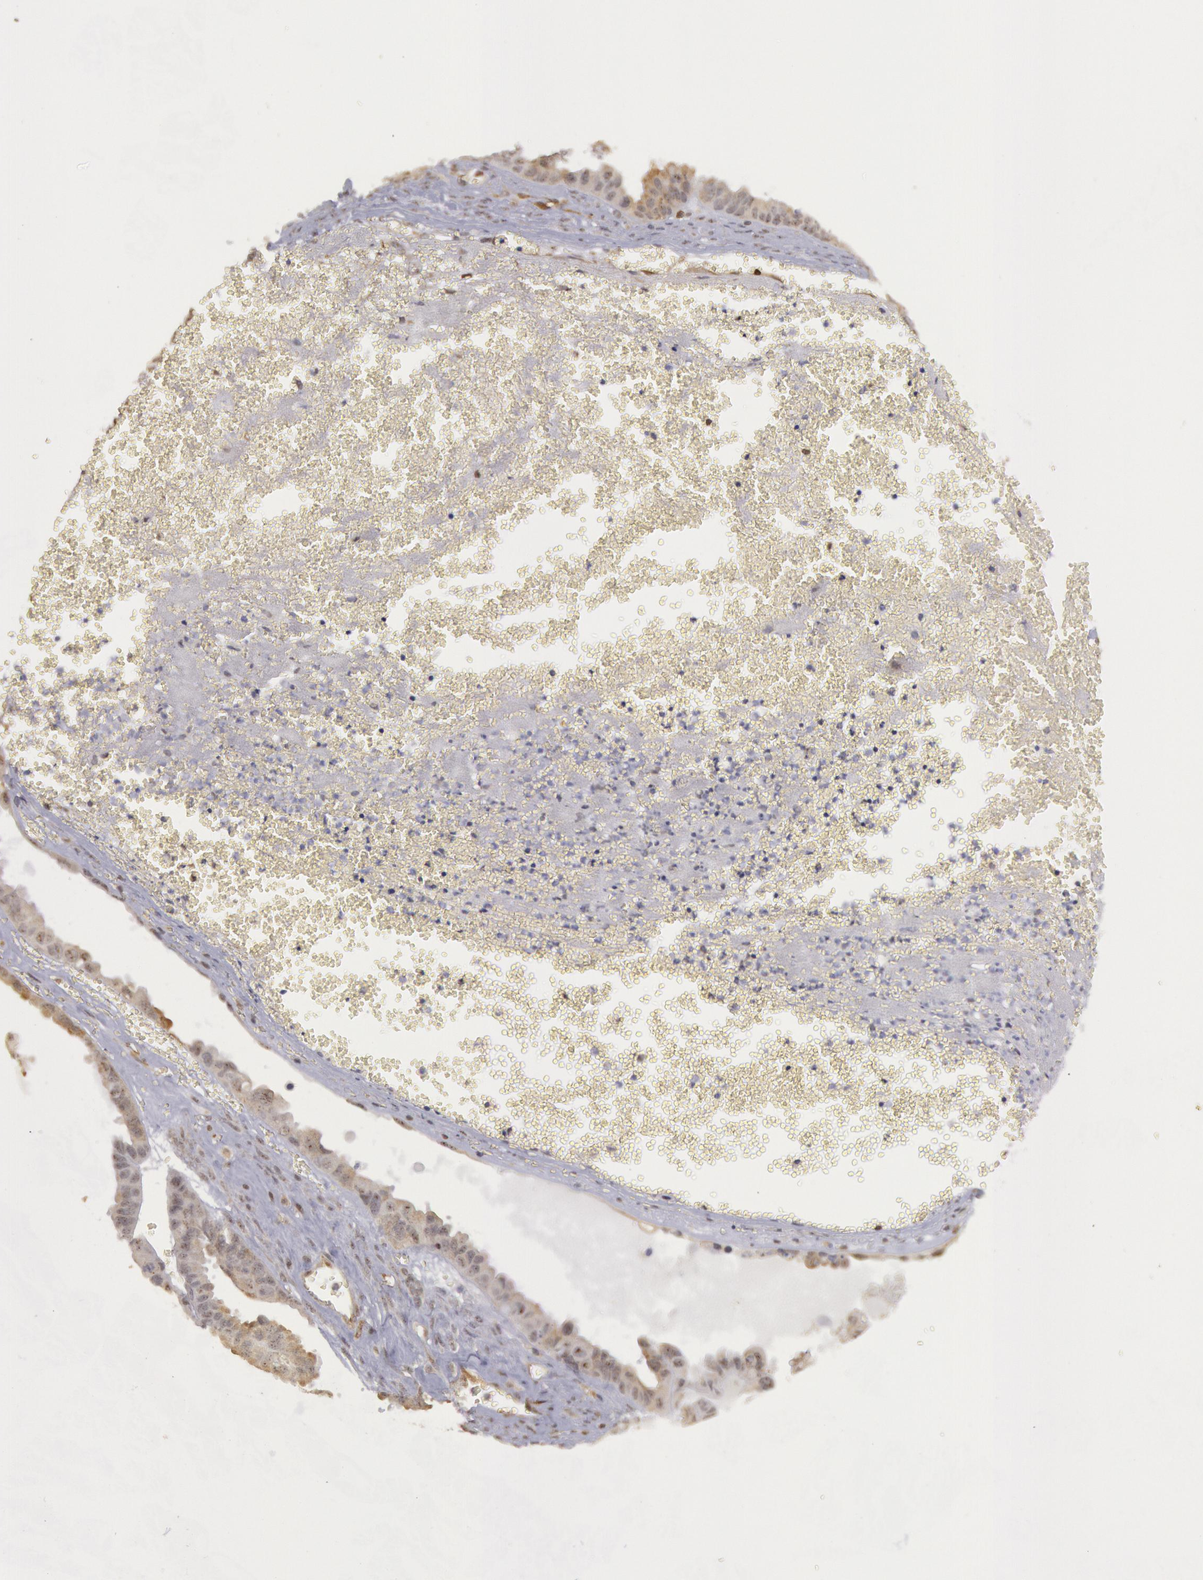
{"staining": {"intensity": "weak", "quantity": "25%-75%", "location": "cytoplasmic/membranous"}, "tissue": "ovarian cancer", "cell_type": "Tumor cells", "image_type": "cancer", "snomed": [{"axis": "morphology", "description": "Carcinoma, endometroid"}, {"axis": "topography", "description": "Ovary"}], "caption": "Tumor cells reveal weak cytoplasmic/membranous positivity in about 25%-75% of cells in ovarian cancer (endometroid carcinoma).", "gene": "TAP2", "patient": {"sex": "female", "age": 85}}